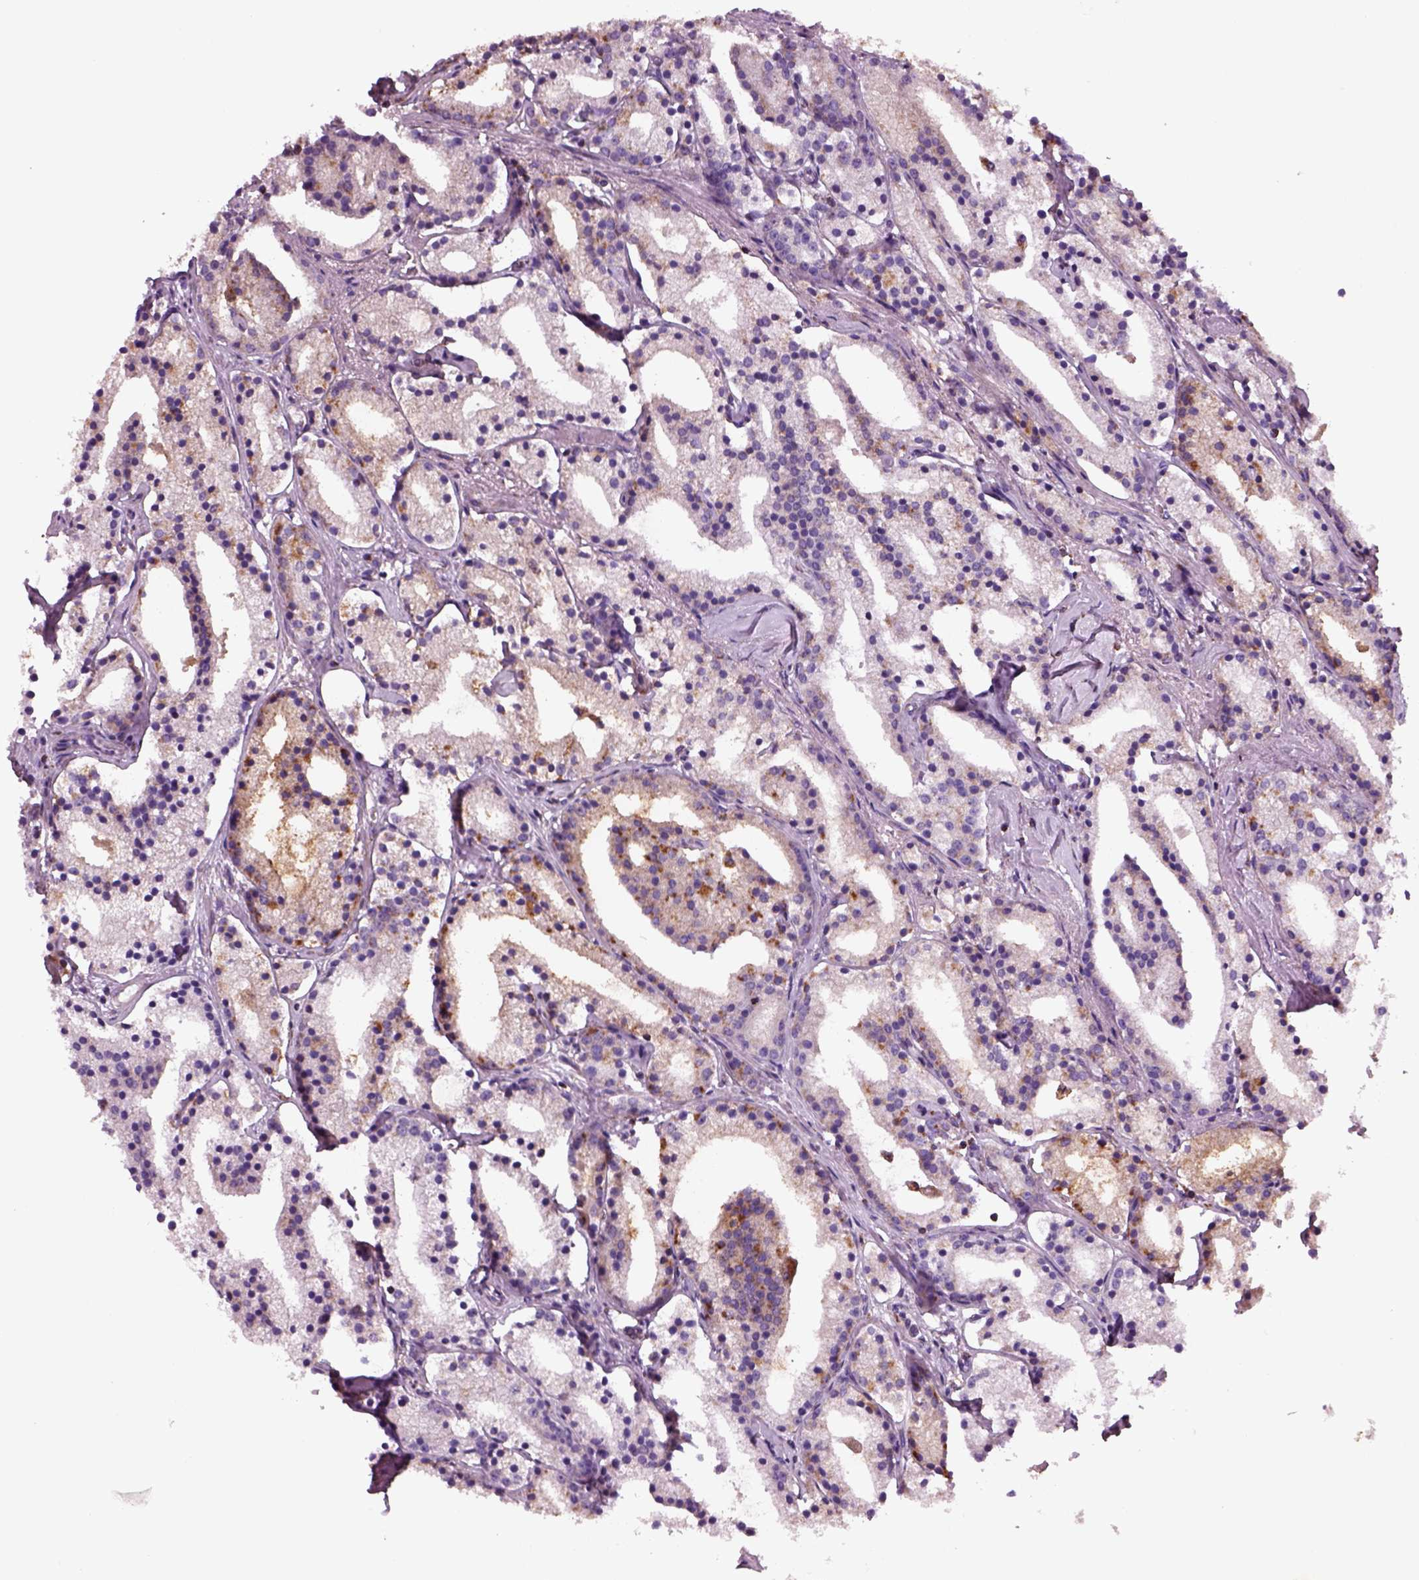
{"staining": {"intensity": "moderate", "quantity": "<25%", "location": "cytoplasmic/membranous"}, "tissue": "prostate cancer", "cell_type": "Tumor cells", "image_type": "cancer", "snomed": [{"axis": "morphology", "description": "Adenocarcinoma, NOS"}, {"axis": "topography", "description": "Prostate"}], "caption": "Immunohistochemical staining of human prostate cancer exhibits moderate cytoplasmic/membranous protein positivity in about <25% of tumor cells.", "gene": "SLC25A24", "patient": {"sex": "male", "age": 69}}